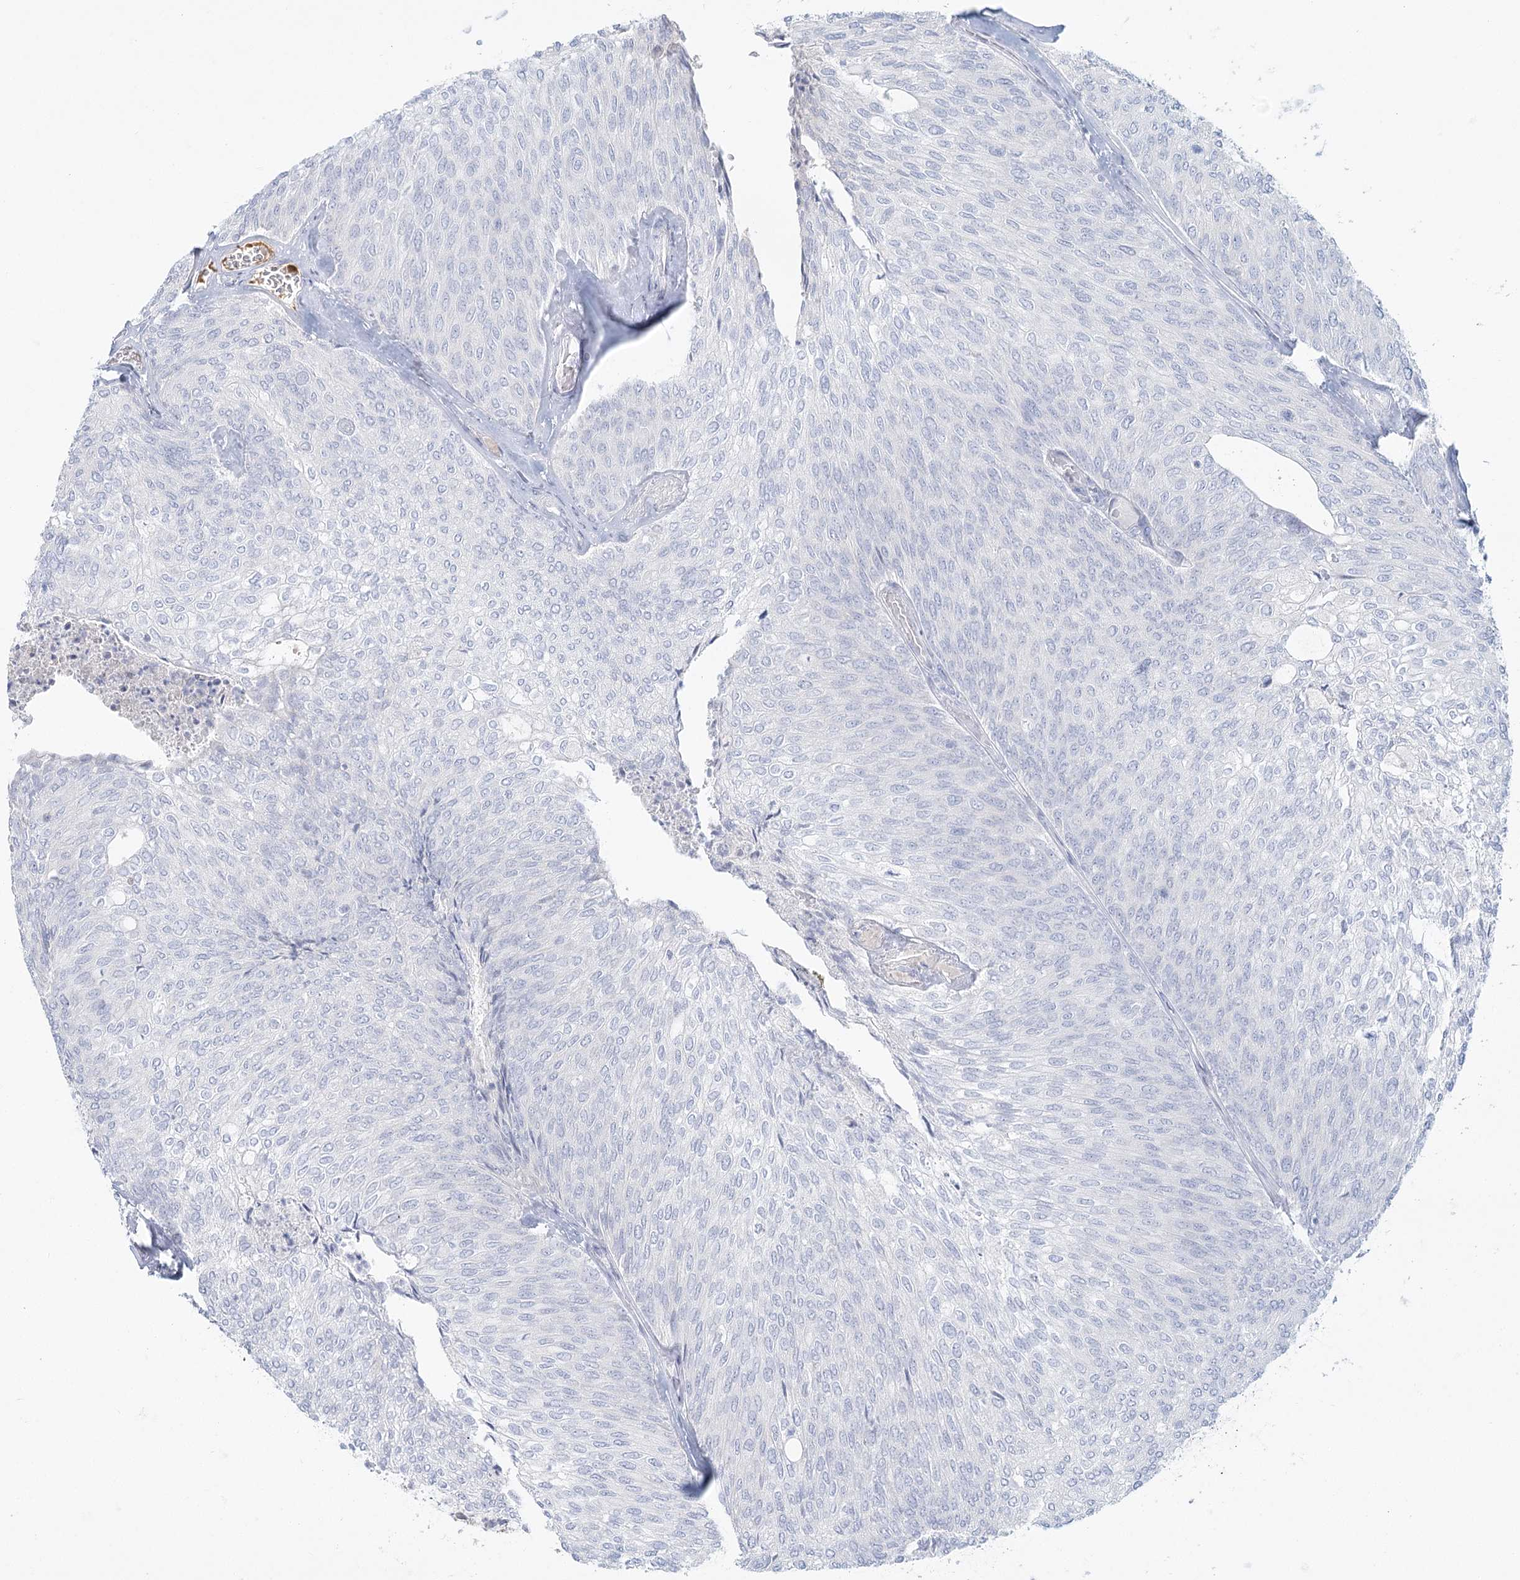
{"staining": {"intensity": "negative", "quantity": "none", "location": "none"}, "tissue": "urothelial cancer", "cell_type": "Tumor cells", "image_type": "cancer", "snomed": [{"axis": "morphology", "description": "Urothelial carcinoma, Low grade"}, {"axis": "topography", "description": "Urinary bladder"}], "caption": "DAB (3,3'-diaminobenzidine) immunohistochemical staining of urothelial cancer reveals no significant staining in tumor cells.", "gene": "DMGDH", "patient": {"sex": "female", "age": 79}}